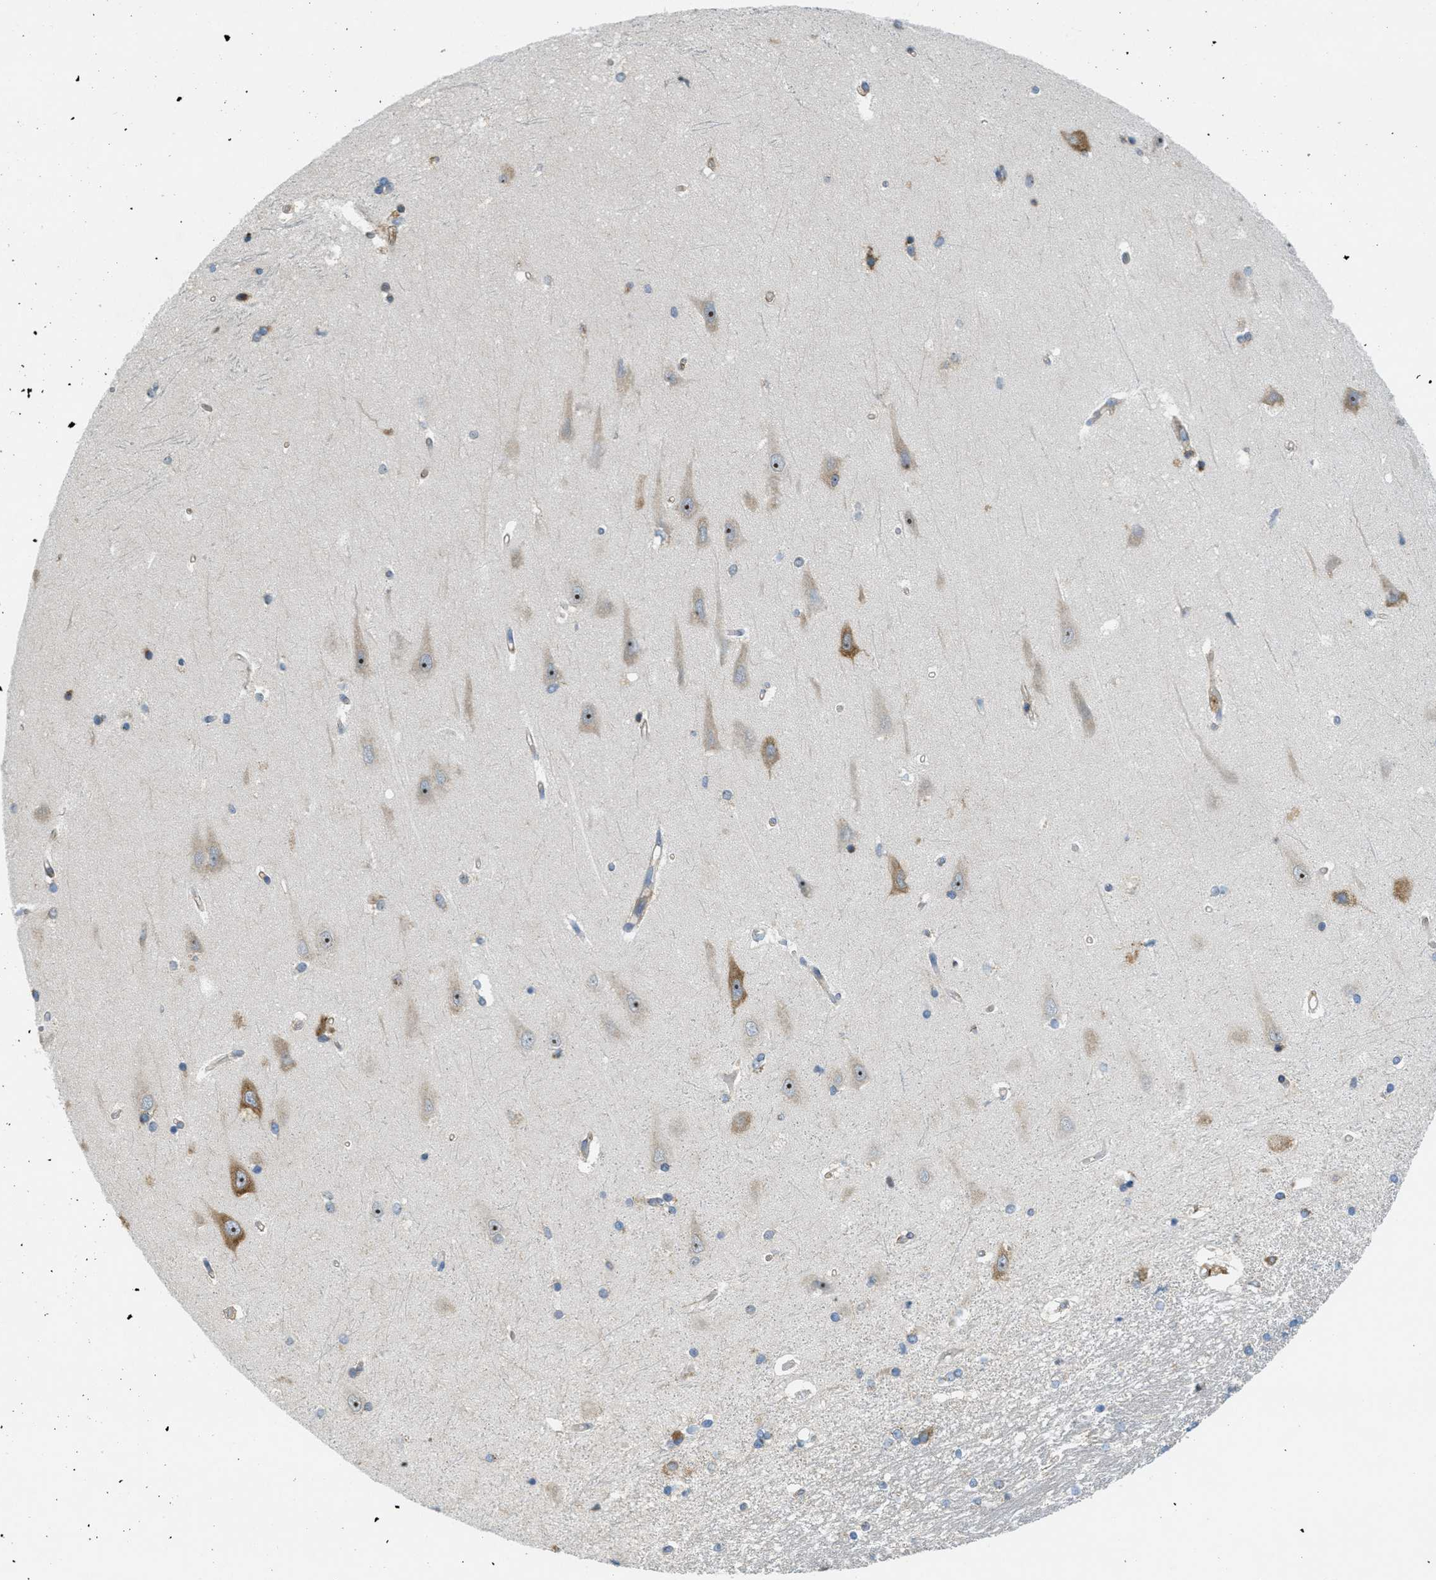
{"staining": {"intensity": "moderate", "quantity": "<25%", "location": "cytoplasmic/membranous"}, "tissue": "hippocampus", "cell_type": "Glial cells", "image_type": "normal", "snomed": [{"axis": "morphology", "description": "Normal tissue, NOS"}, {"axis": "topography", "description": "Hippocampus"}], "caption": "Immunohistochemical staining of normal human hippocampus reveals moderate cytoplasmic/membranous protein staining in about <25% of glial cells.", "gene": "ABCF1", "patient": {"sex": "male", "age": 45}}